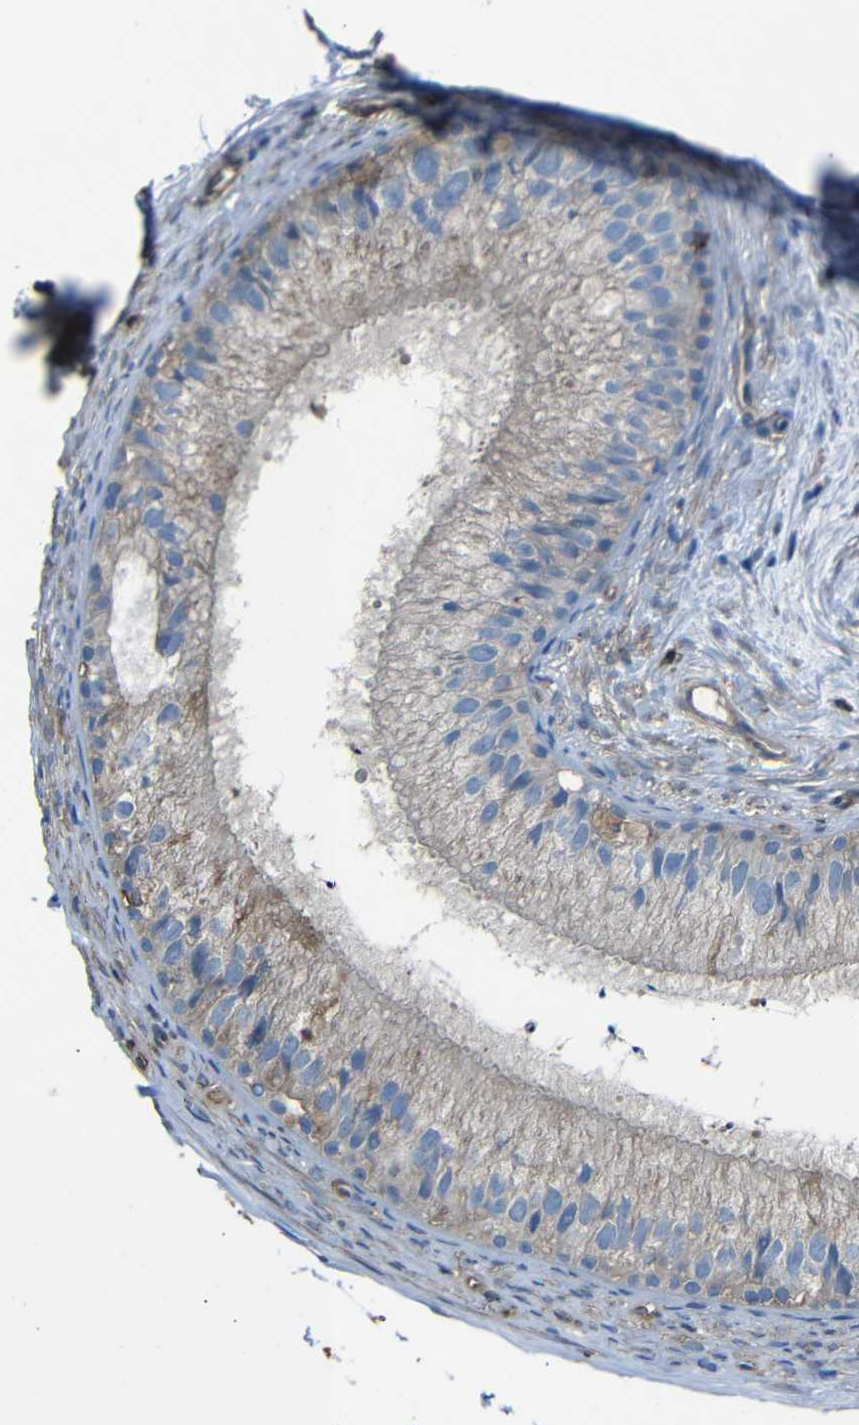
{"staining": {"intensity": "weak", "quantity": "25%-75%", "location": "cytoplasmic/membranous"}, "tissue": "epididymis", "cell_type": "Glandular cells", "image_type": "normal", "snomed": [{"axis": "morphology", "description": "Normal tissue, NOS"}, {"axis": "topography", "description": "Epididymis"}], "caption": "Unremarkable epididymis reveals weak cytoplasmic/membranous expression in about 25%-75% of glandular cells.", "gene": "ADGRE5", "patient": {"sex": "male", "age": 56}}